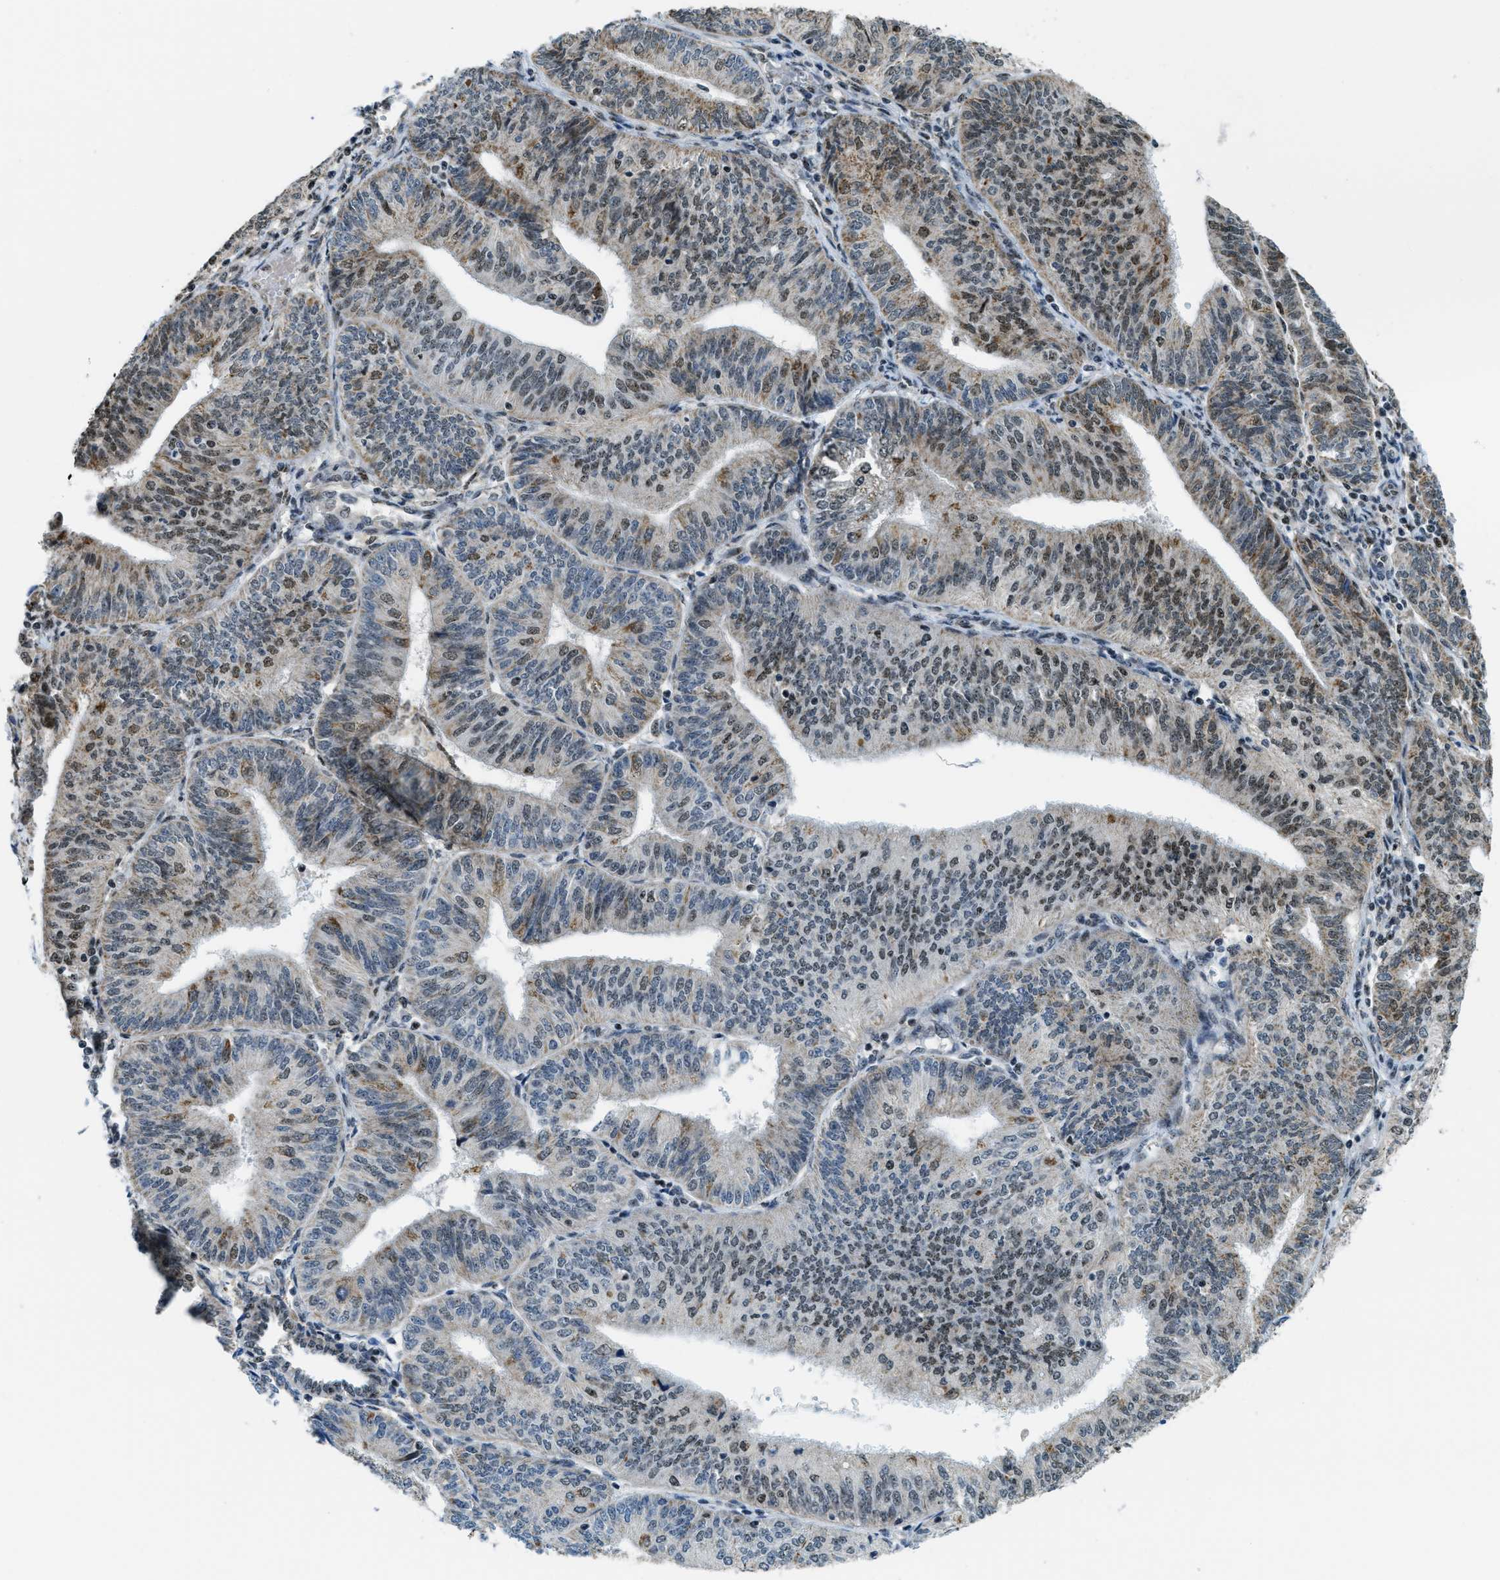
{"staining": {"intensity": "moderate", "quantity": ">75%", "location": "cytoplasmic/membranous,nuclear"}, "tissue": "endometrial cancer", "cell_type": "Tumor cells", "image_type": "cancer", "snomed": [{"axis": "morphology", "description": "Adenocarcinoma, NOS"}, {"axis": "topography", "description": "Endometrium"}], "caption": "DAB (3,3'-diaminobenzidine) immunohistochemical staining of human endometrial cancer (adenocarcinoma) reveals moderate cytoplasmic/membranous and nuclear protein staining in approximately >75% of tumor cells.", "gene": "SP100", "patient": {"sex": "female", "age": 58}}